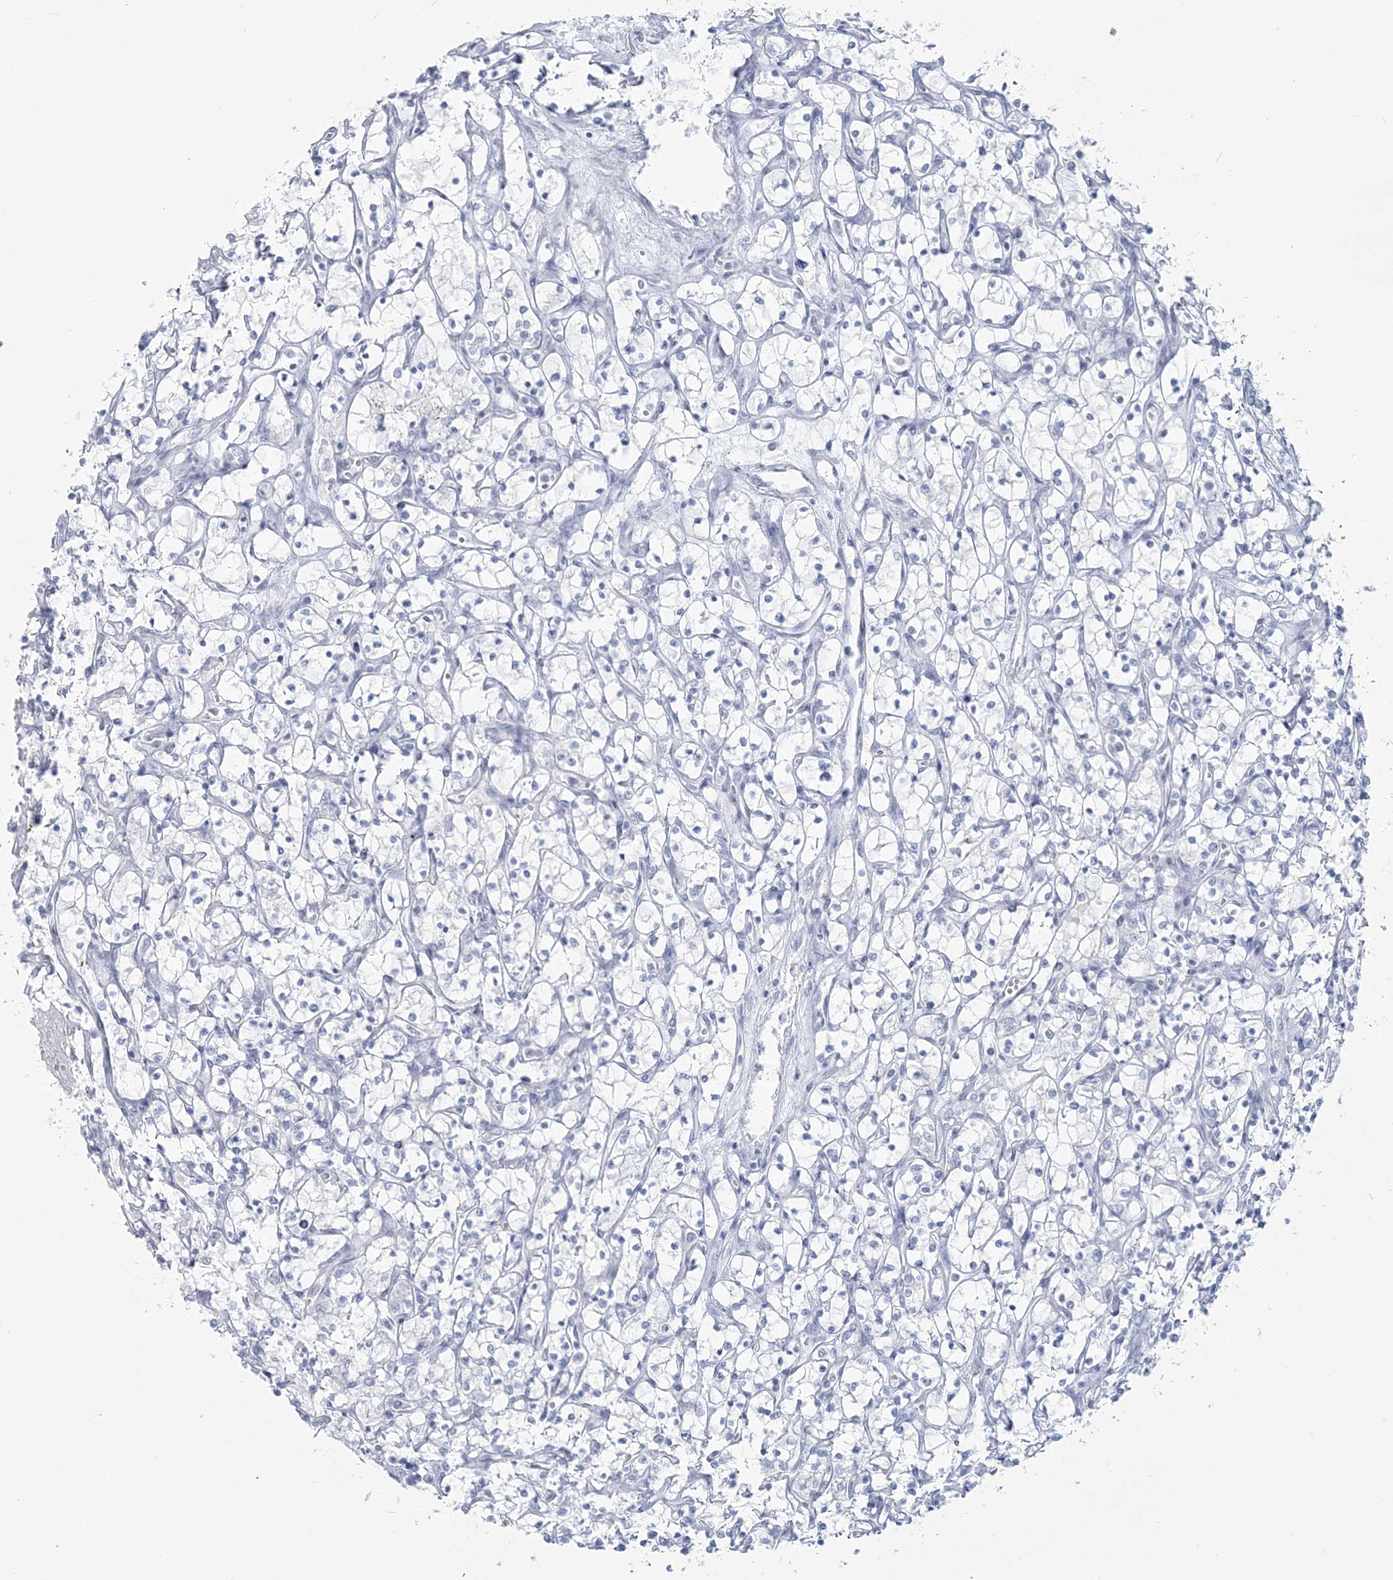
{"staining": {"intensity": "negative", "quantity": "none", "location": "none"}, "tissue": "renal cancer", "cell_type": "Tumor cells", "image_type": "cancer", "snomed": [{"axis": "morphology", "description": "Adenocarcinoma, NOS"}, {"axis": "topography", "description": "Kidney"}], "caption": "Histopathology image shows no protein expression in tumor cells of adenocarcinoma (renal) tissue.", "gene": "ZNF843", "patient": {"sex": "female", "age": 69}}